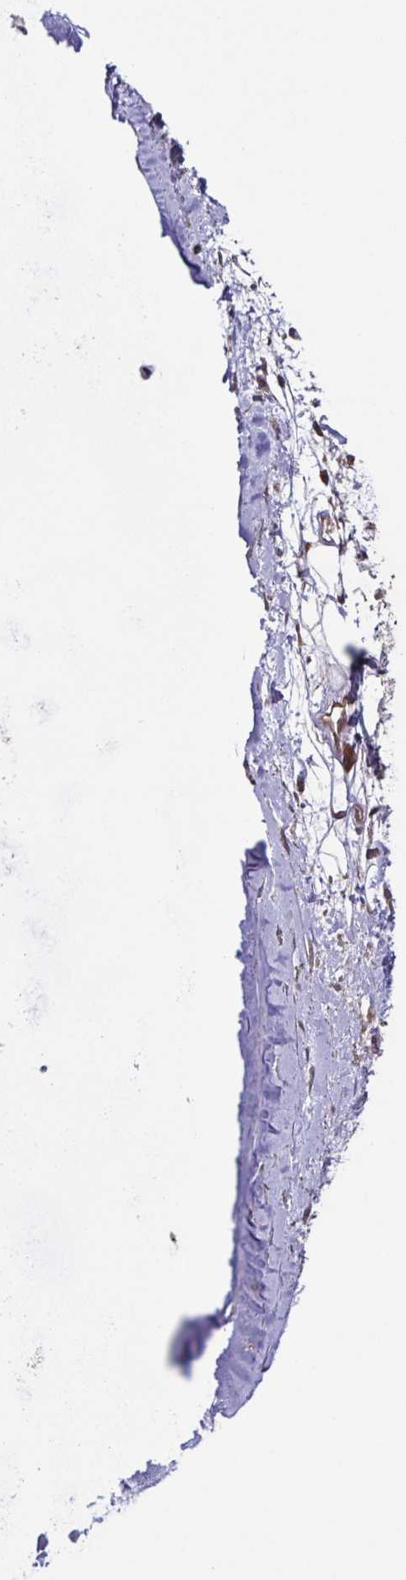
{"staining": {"intensity": "weak", "quantity": "25%-75%", "location": "cytoplasmic/membranous"}, "tissue": "adipose tissue", "cell_type": "Adipocytes", "image_type": "normal", "snomed": [{"axis": "morphology", "description": "Normal tissue, NOS"}, {"axis": "morphology", "description": "Squamous cell carcinoma, NOS"}, {"axis": "topography", "description": "Cartilage tissue"}, {"axis": "topography", "description": "Bronchus"}, {"axis": "topography", "description": "Lung"}], "caption": "Immunohistochemistry histopathology image of benign human adipose tissue stained for a protein (brown), which reveals low levels of weak cytoplasmic/membranous expression in approximately 25%-75% of adipocytes.", "gene": "TTC19", "patient": {"sex": "male", "age": 66}}